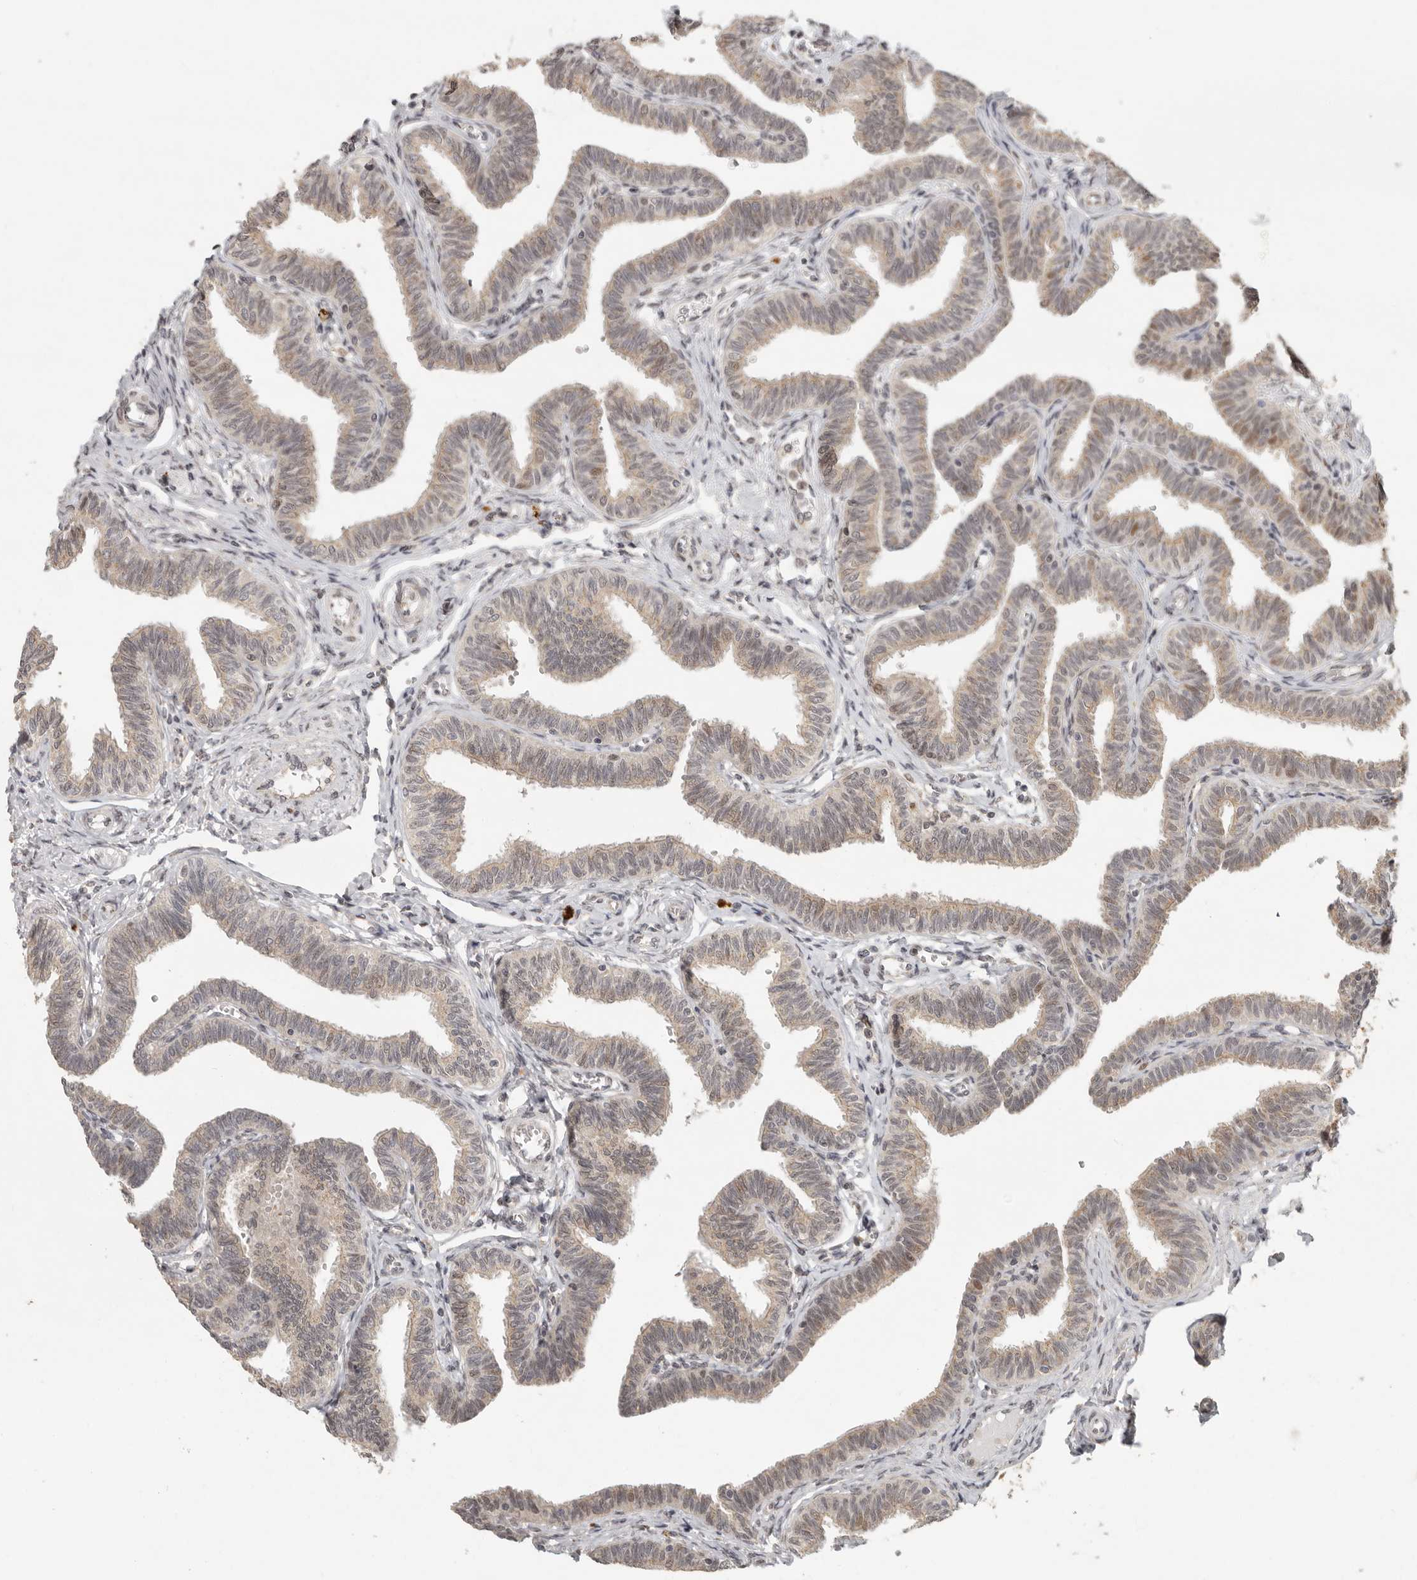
{"staining": {"intensity": "weak", "quantity": ">75%", "location": "cytoplasmic/membranous,nuclear"}, "tissue": "fallopian tube", "cell_type": "Glandular cells", "image_type": "normal", "snomed": [{"axis": "morphology", "description": "Normal tissue, NOS"}, {"axis": "topography", "description": "Fallopian tube"}, {"axis": "topography", "description": "Ovary"}], "caption": "Fallopian tube stained with IHC exhibits weak cytoplasmic/membranous,nuclear expression in approximately >75% of glandular cells. The staining was performed using DAB to visualize the protein expression in brown, while the nuclei were stained in blue with hematoxylin (Magnification: 20x).", "gene": "LRRC75A", "patient": {"sex": "female", "age": 23}}